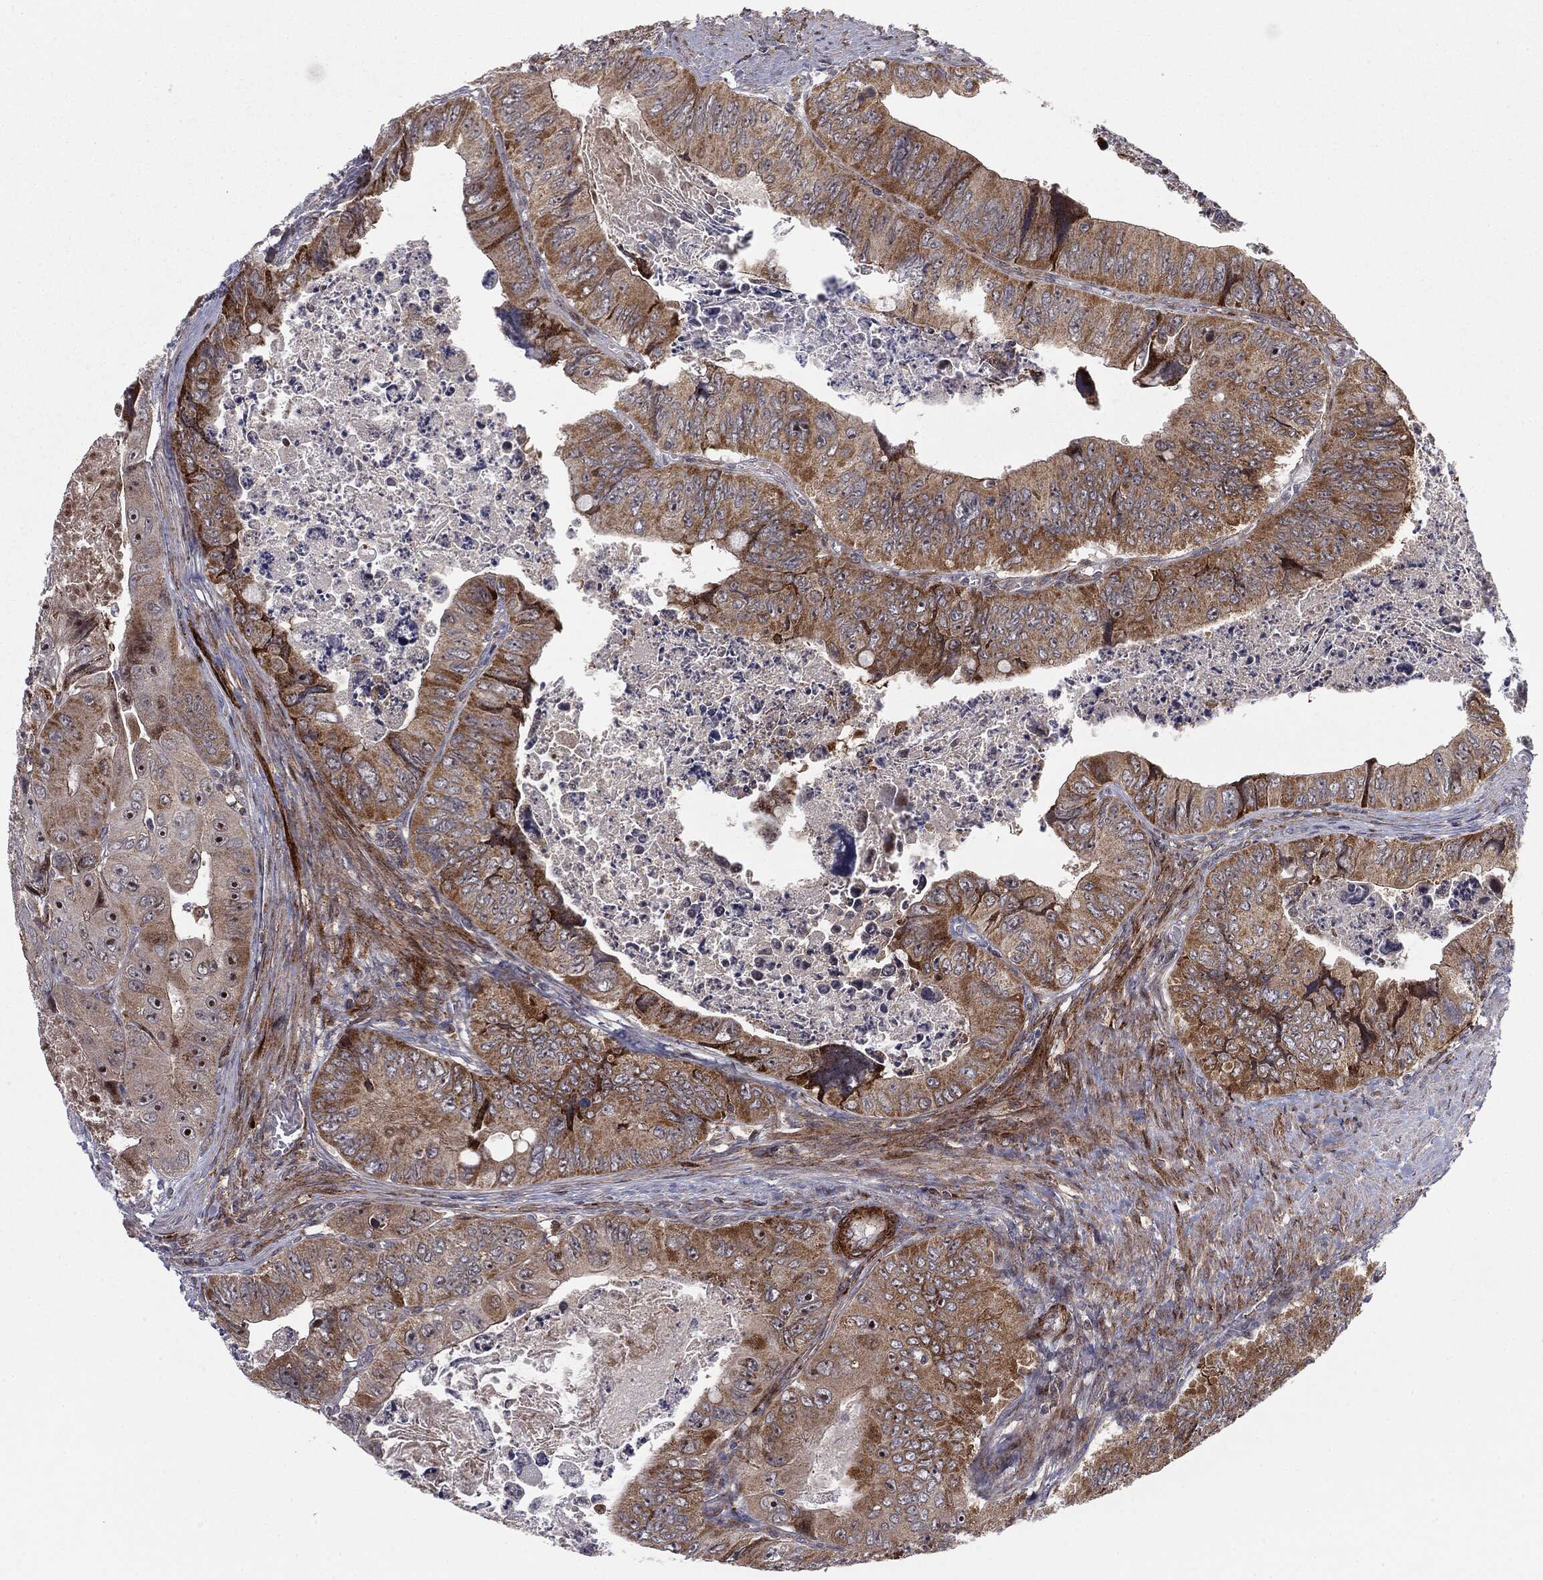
{"staining": {"intensity": "moderate", "quantity": ">75%", "location": "cytoplasmic/membranous"}, "tissue": "colorectal cancer", "cell_type": "Tumor cells", "image_type": "cancer", "snomed": [{"axis": "morphology", "description": "Adenocarcinoma, NOS"}, {"axis": "topography", "description": "Colon"}], "caption": "Immunohistochemistry (IHC) (DAB (3,3'-diaminobenzidine)) staining of human colorectal cancer demonstrates moderate cytoplasmic/membranous protein positivity in approximately >75% of tumor cells.", "gene": "PTEN", "patient": {"sex": "female", "age": 84}}